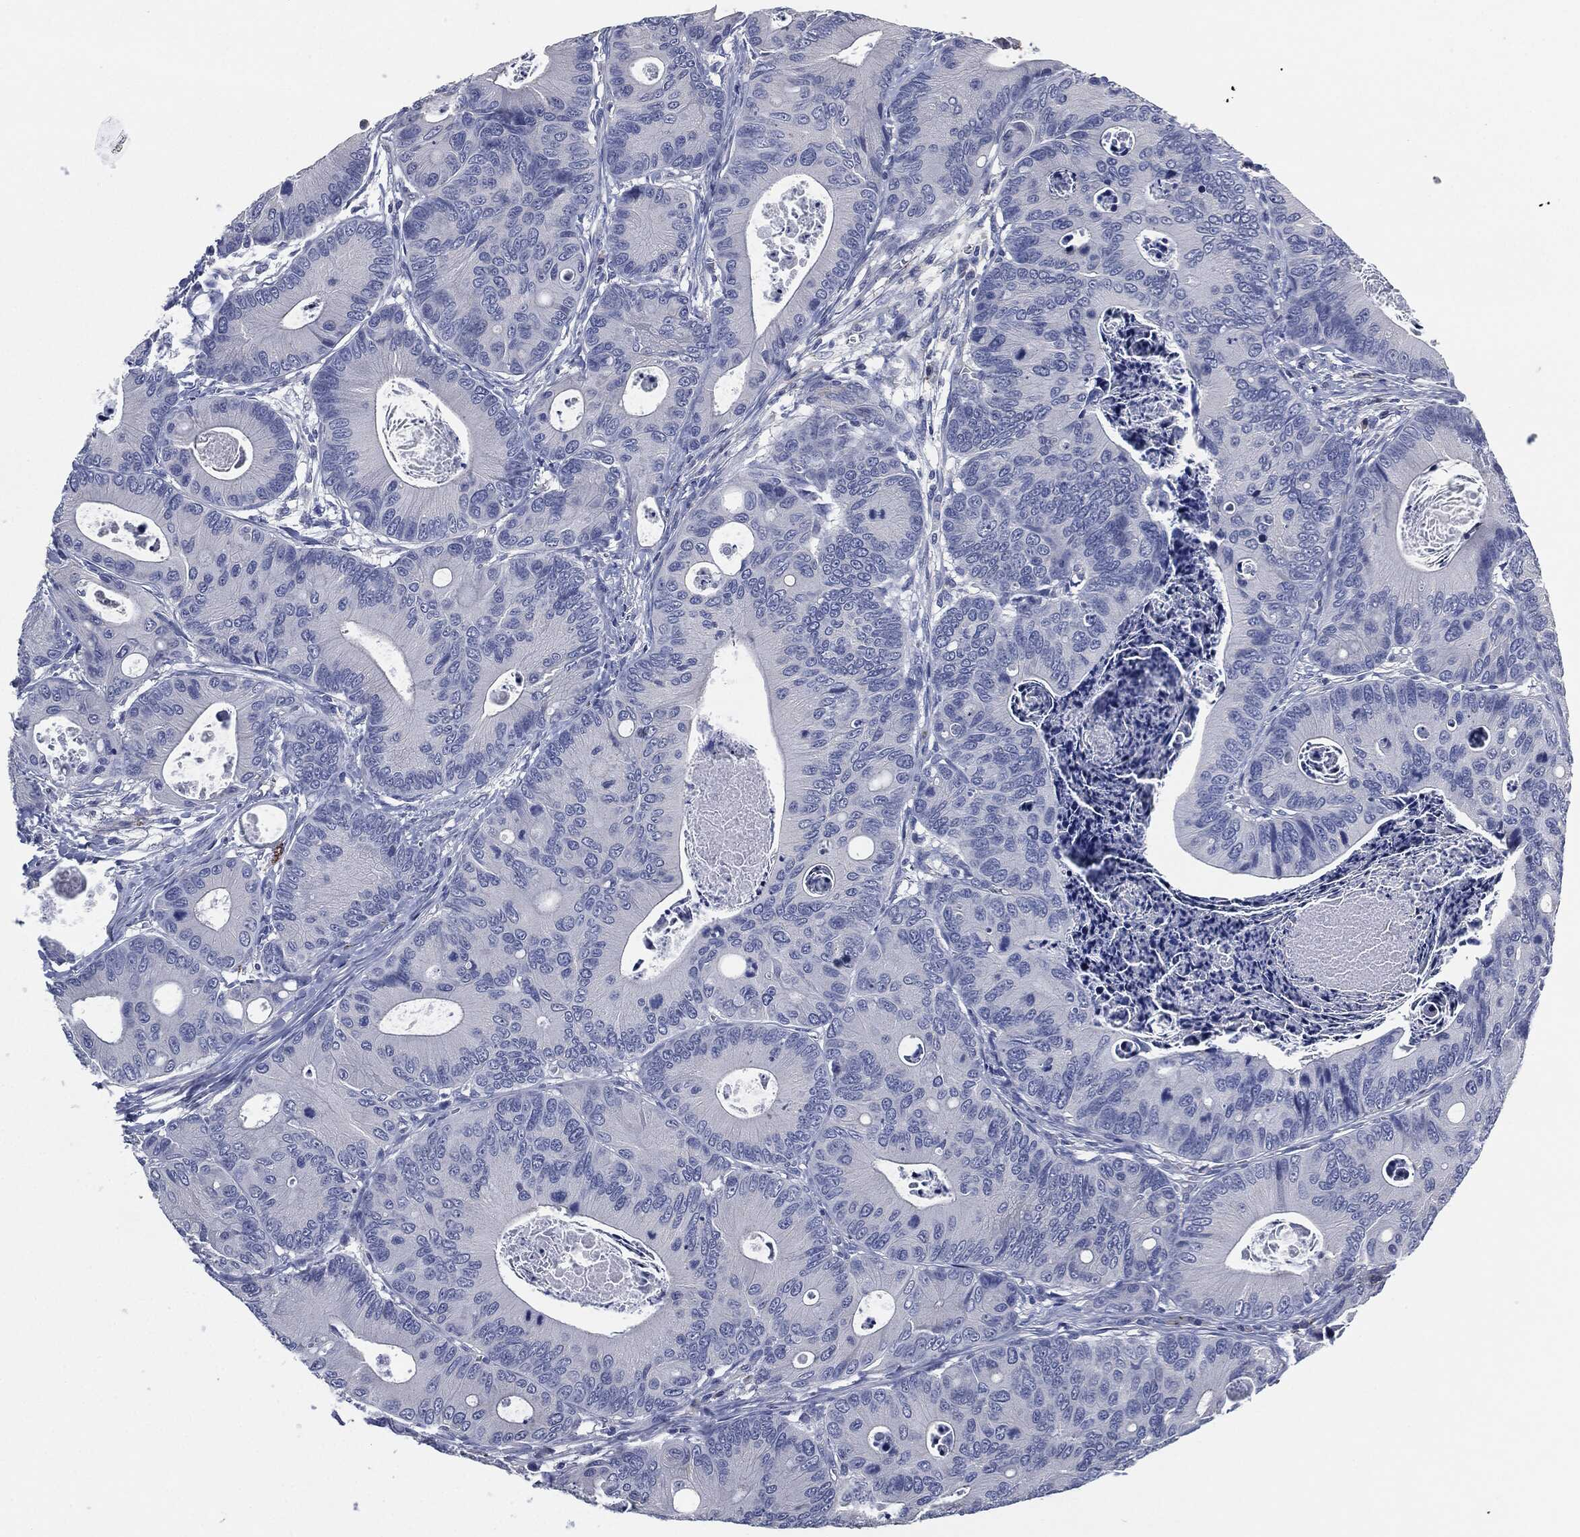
{"staining": {"intensity": "negative", "quantity": "none", "location": "none"}, "tissue": "colorectal cancer", "cell_type": "Tumor cells", "image_type": "cancer", "snomed": [{"axis": "morphology", "description": "Adenocarcinoma, NOS"}, {"axis": "topography", "description": "Colon"}], "caption": "Tumor cells show no significant protein staining in adenocarcinoma (colorectal).", "gene": "CD27", "patient": {"sex": "female", "age": 78}}